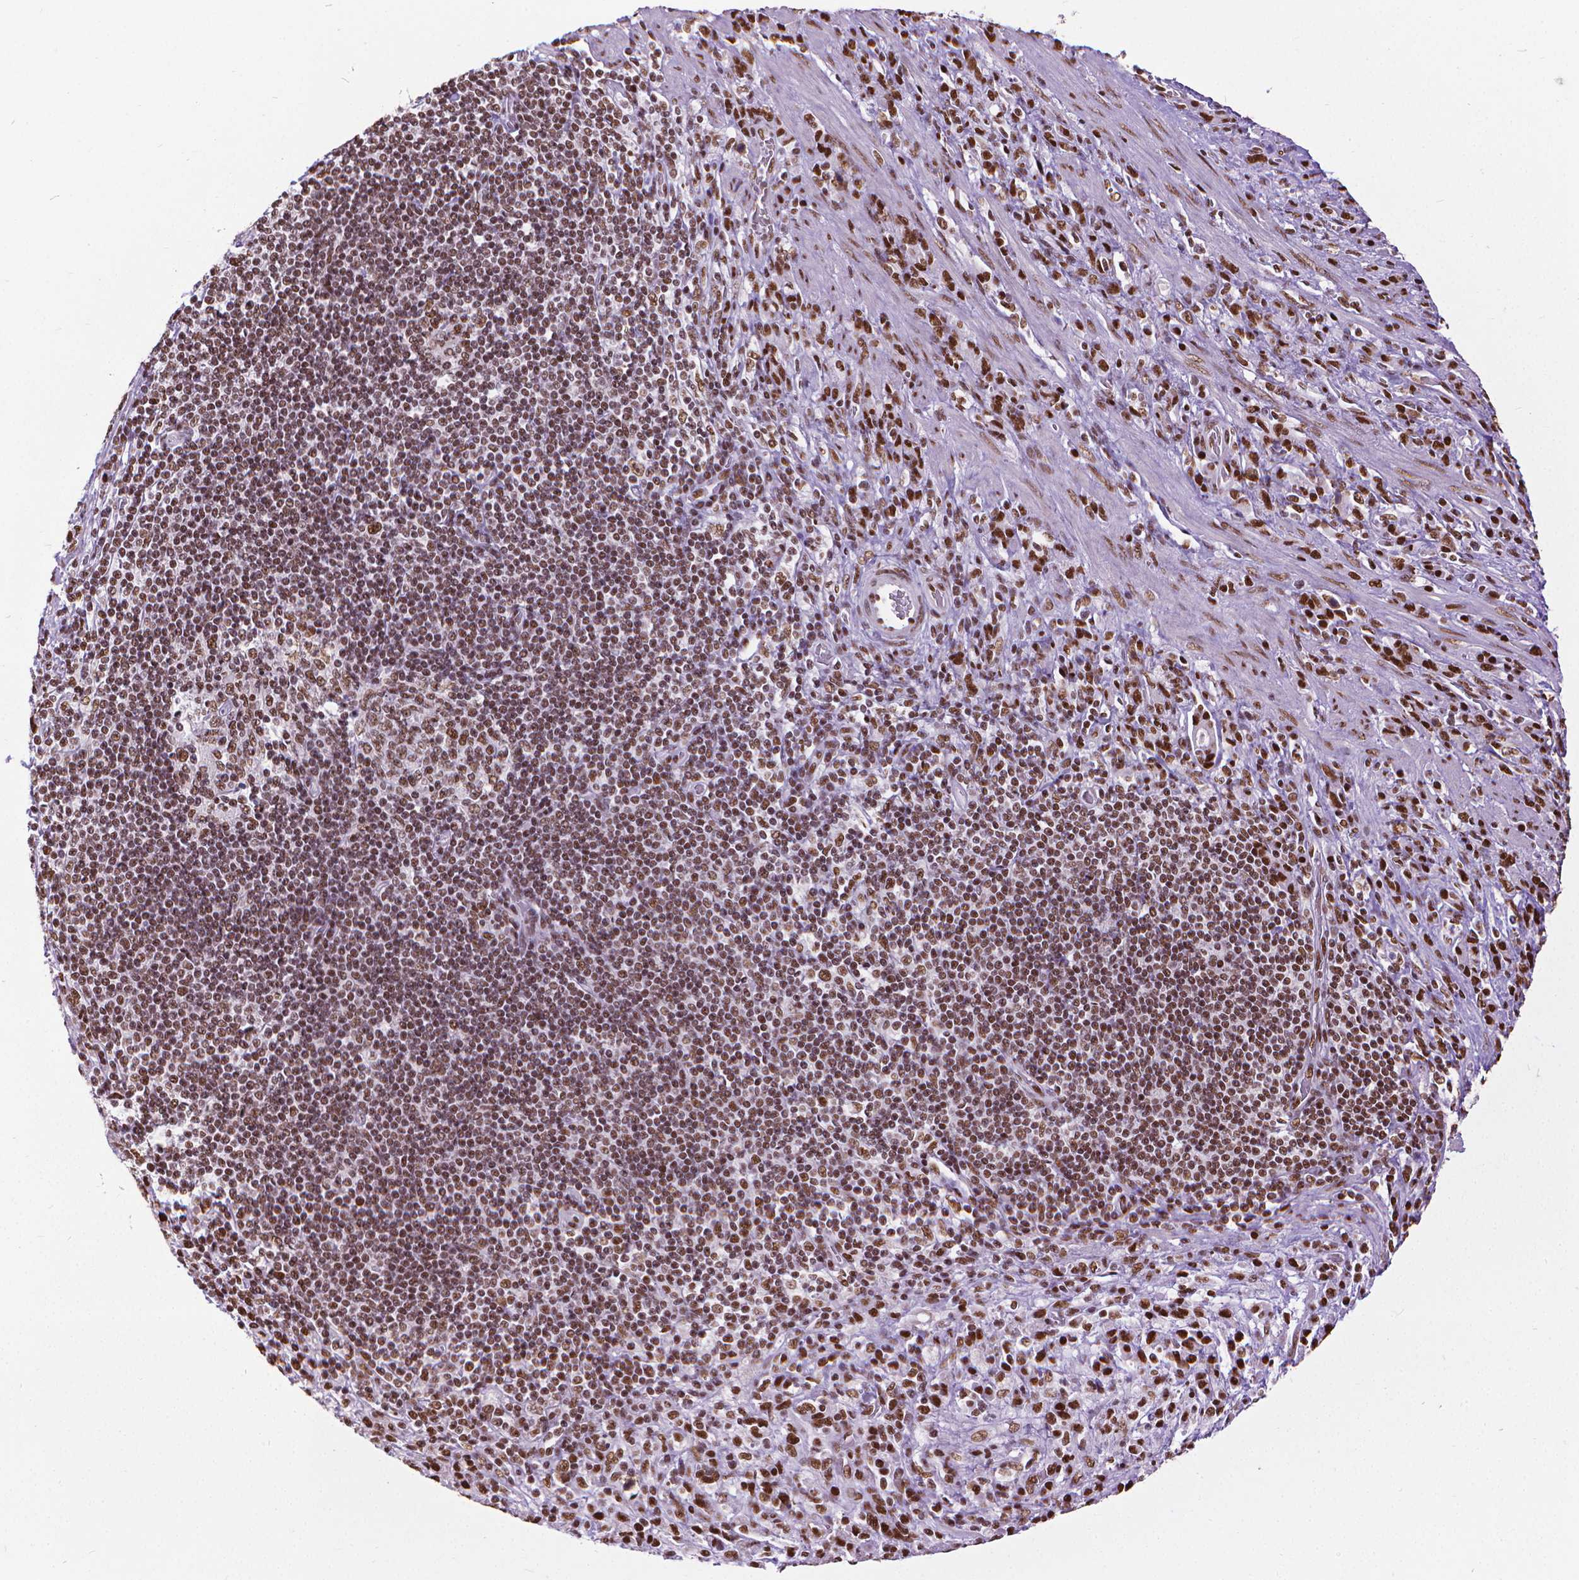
{"staining": {"intensity": "strong", "quantity": ">75%", "location": "nuclear"}, "tissue": "stomach cancer", "cell_type": "Tumor cells", "image_type": "cancer", "snomed": [{"axis": "morphology", "description": "Adenocarcinoma, NOS"}, {"axis": "topography", "description": "Stomach"}], "caption": "Stomach cancer stained for a protein (brown) demonstrates strong nuclear positive positivity in approximately >75% of tumor cells.", "gene": "AKAP8", "patient": {"sex": "female", "age": 57}}